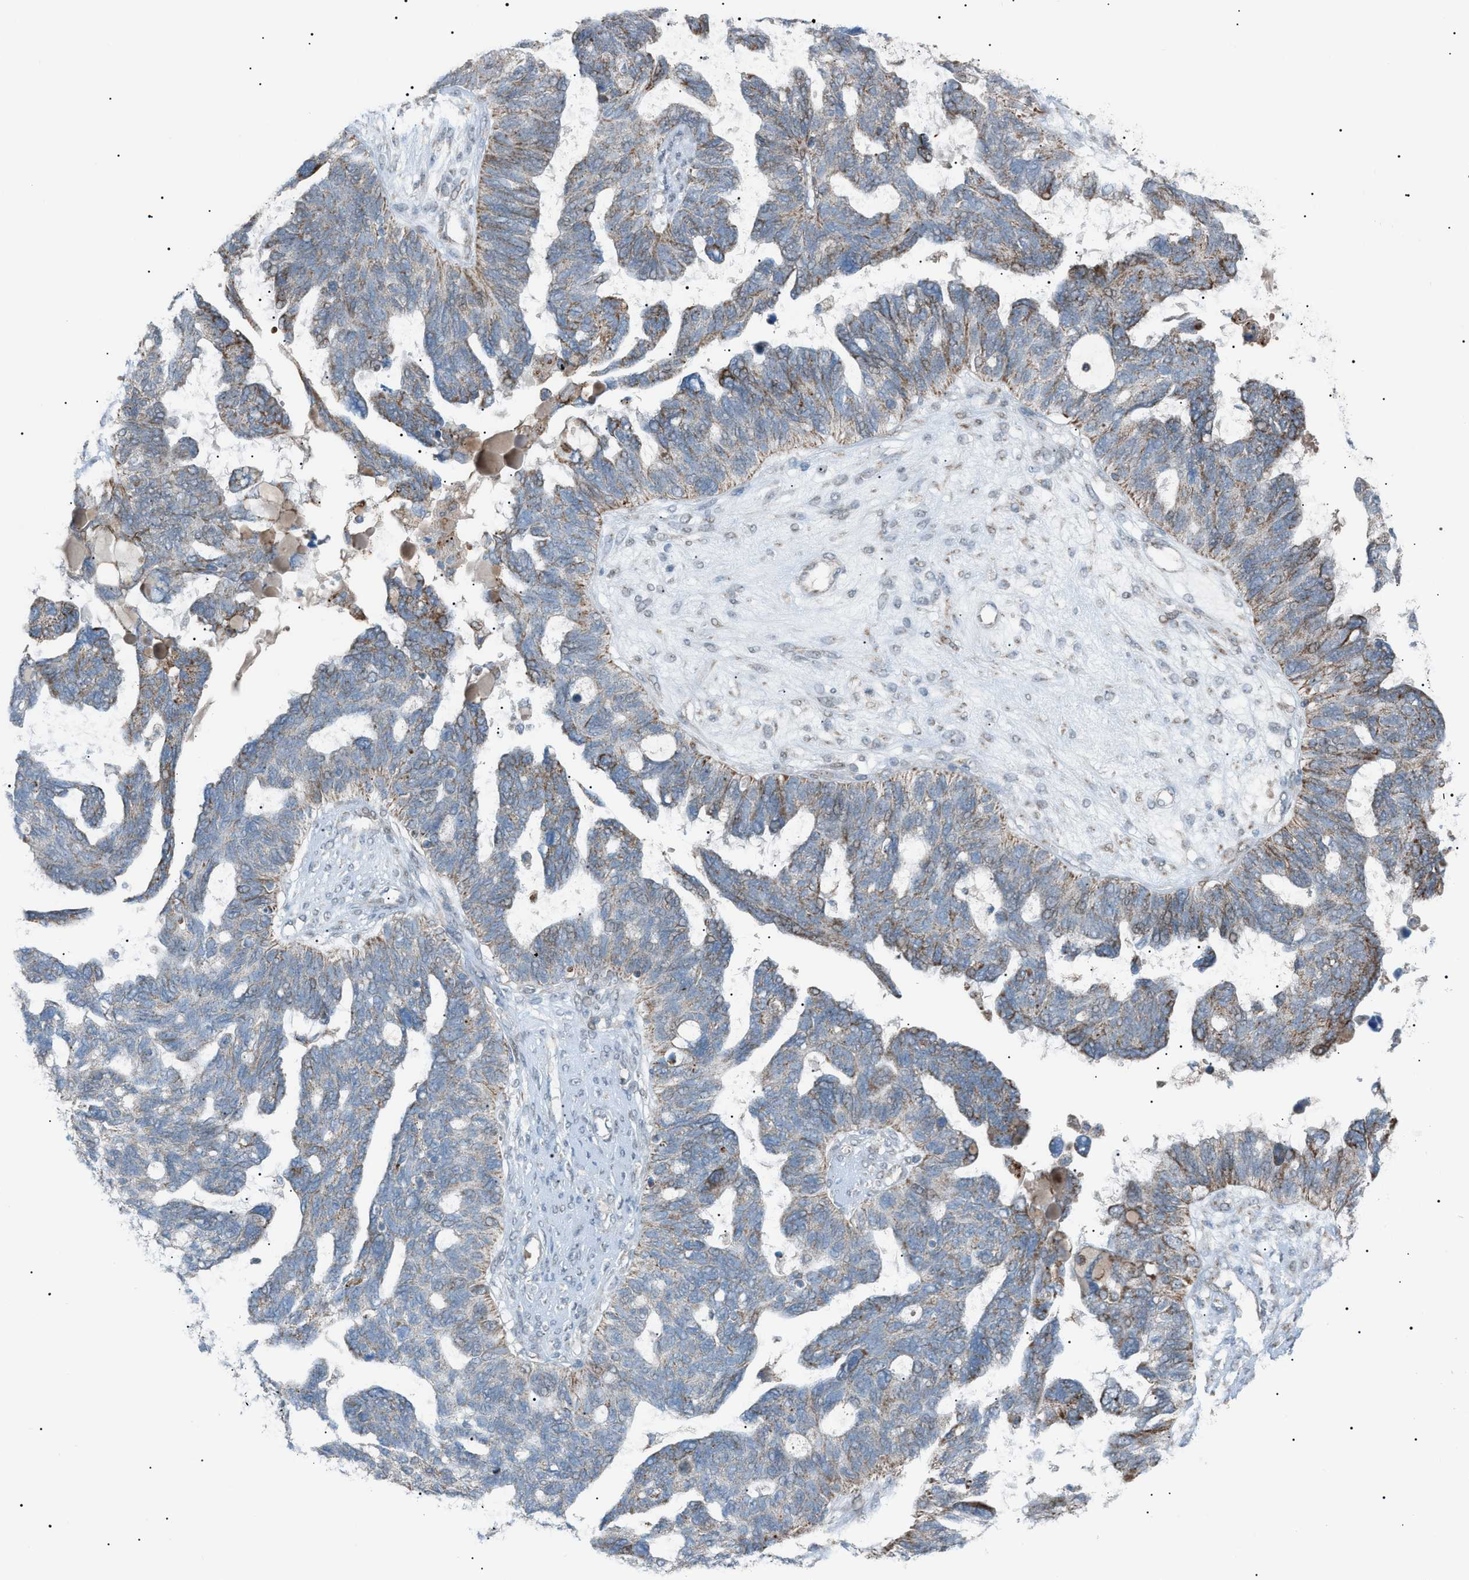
{"staining": {"intensity": "moderate", "quantity": "25%-75%", "location": "cytoplasmic/membranous"}, "tissue": "ovarian cancer", "cell_type": "Tumor cells", "image_type": "cancer", "snomed": [{"axis": "morphology", "description": "Cystadenocarcinoma, serous, NOS"}, {"axis": "topography", "description": "Ovary"}], "caption": "Immunohistochemistry (IHC) micrograph of neoplastic tissue: ovarian serous cystadenocarcinoma stained using immunohistochemistry demonstrates medium levels of moderate protein expression localized specifically in the cytoplasmic/membranous of tumor cells, appearing as a cytoplasmic/membranous brown color.", "gene": "ZNF516", "patient": {"sex": "female", "age": 79}}